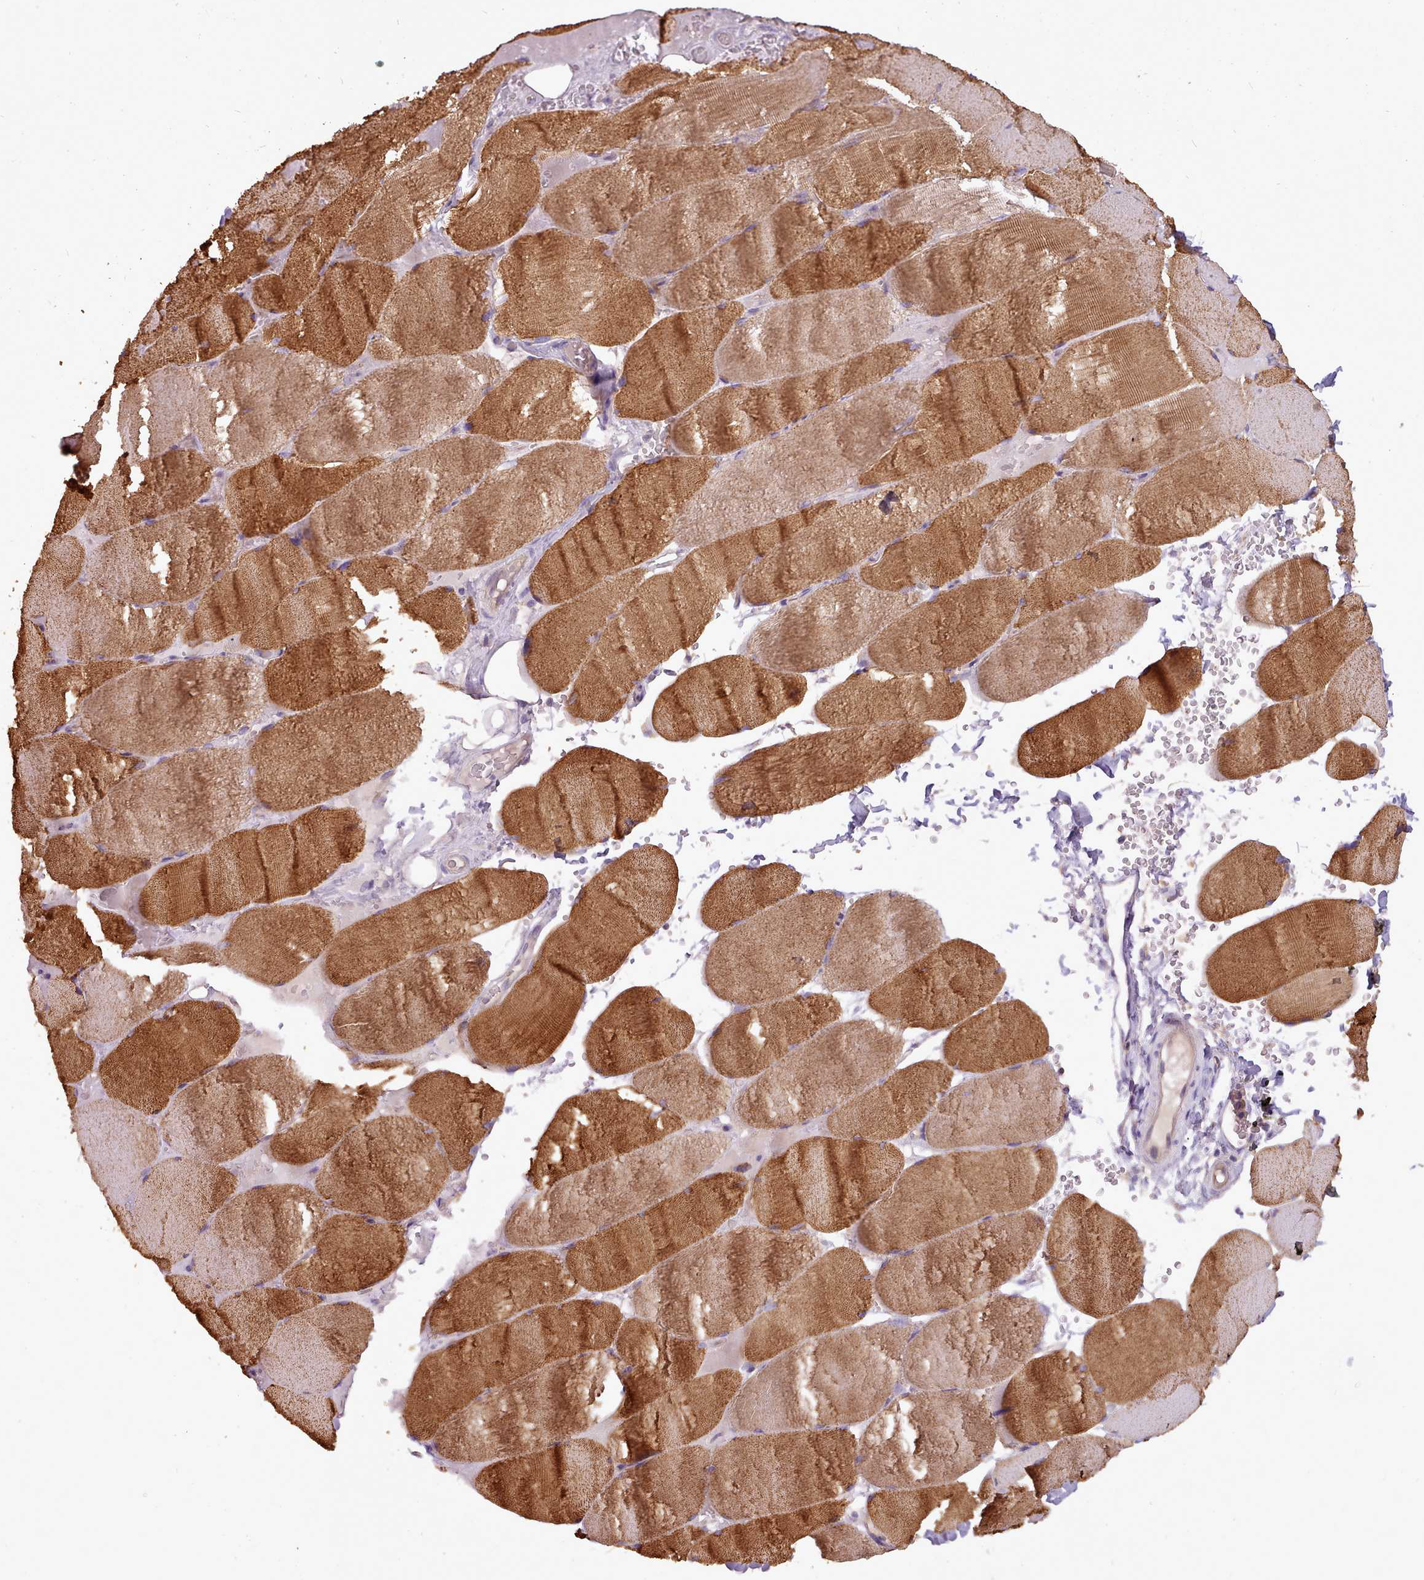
{"staining": {"intensity": "strong", "quantity": "25%-75%", "location": "cytoplasmic/membranous"}, "tissue": "skeletal muscle", "cell_type": "Myocytes", "image_type": "normal", "snomed": [{"axis": "morphology", "description": "Normal tissue, NOS"}, {"axis": "topography", "description": "Skeletal muscle"}, {"axis": "topography", "description": "Head-Neck"}], "caption": "A high-resolution micrograph shows IHC staining of benign skeletal muscle, which exhibits strong cytoplasmic/membranous staining in about 25%-75% of myocytes. The staining was performed using DAB (3,3'-diaminobenzidine), with brown indicating positive protein expression. Nuclei are stained blue with hematoxylin.", "gene": "NTN4", "patient": {"sex": "male", "age": 66}}